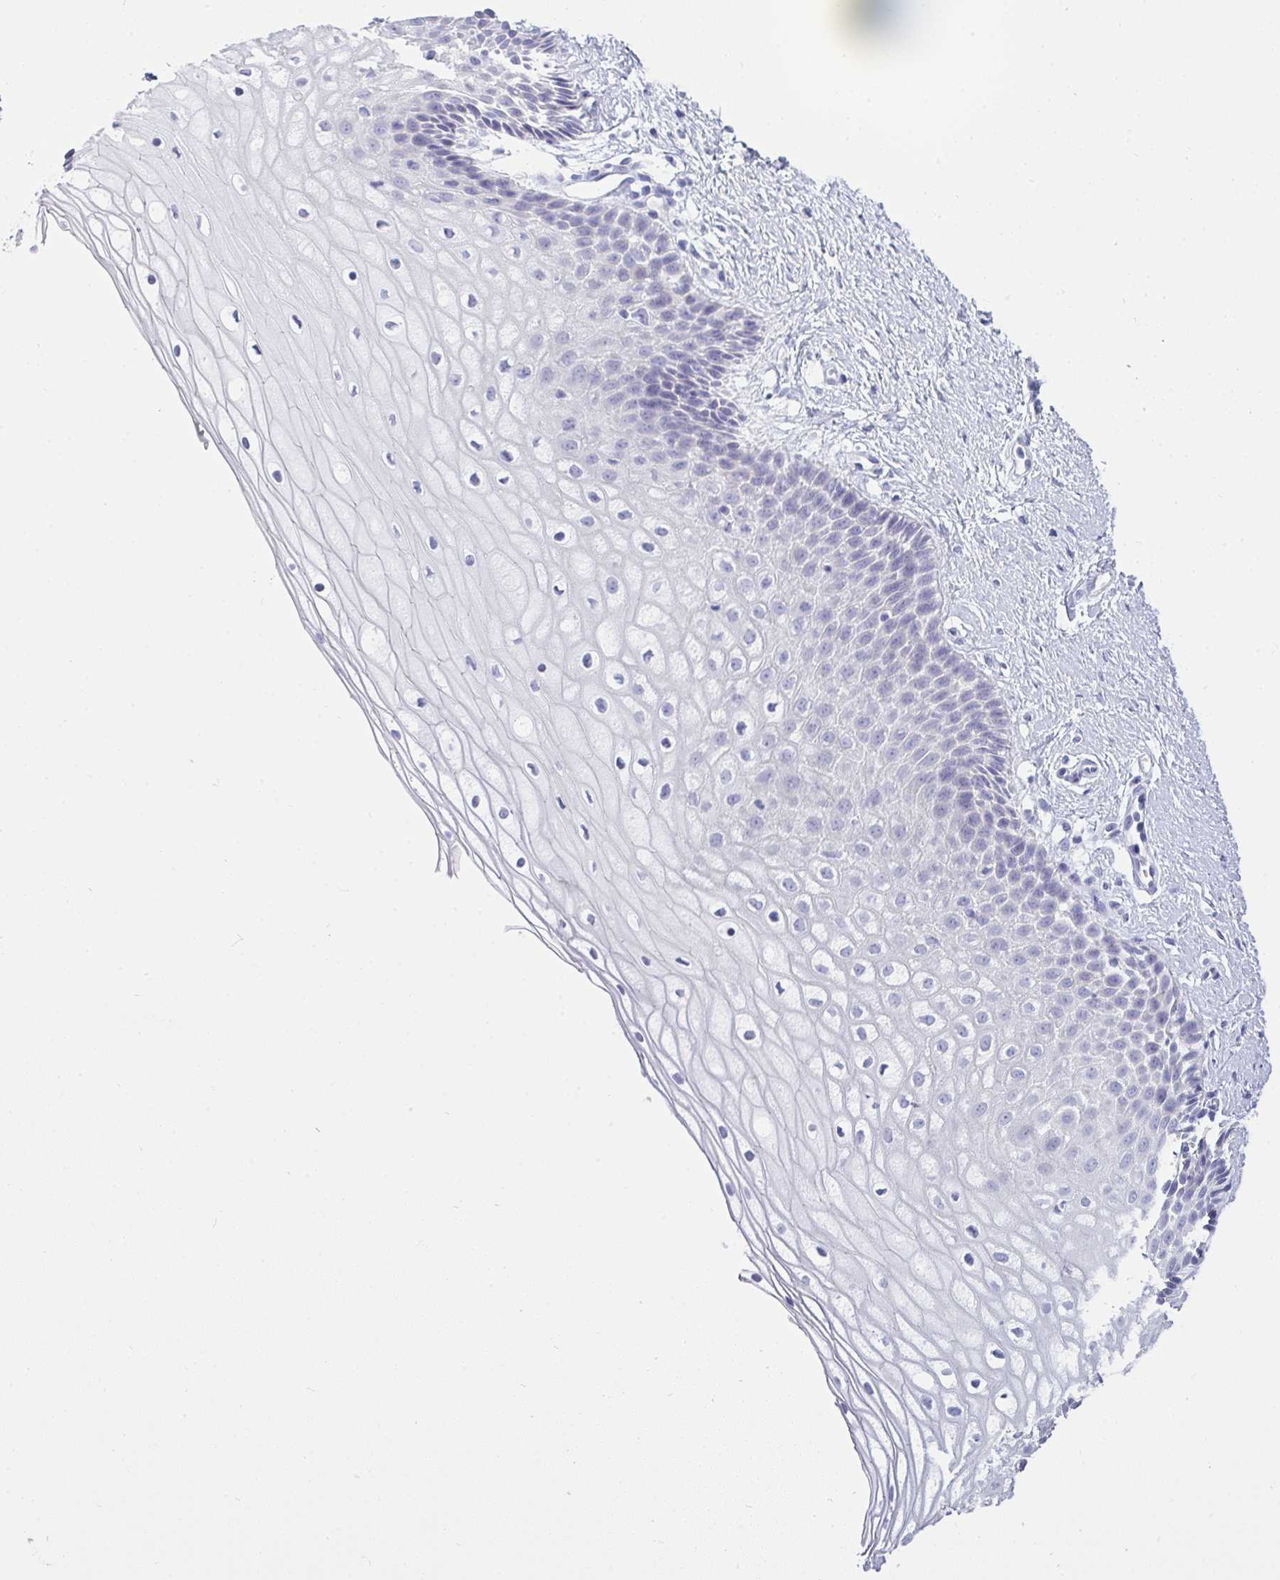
{"staining": {"intensity": "negative", "quantity": "none", "location": "none"}, "tissue": "cervix", "cell_type": "Glandular cells", "image_type": "normal", "snomed": [{"axis": "morphology", "description": "Normal tissue, NOS"}, {"axis": "topography", "description": "Cervix"}], "caption": "Cervix stained for a protein using immunohistochemistry (IHC) reveals no positivity glandular cells.", "gene": "GSDMB", "patient": {"sex": "female", "age": 36}}